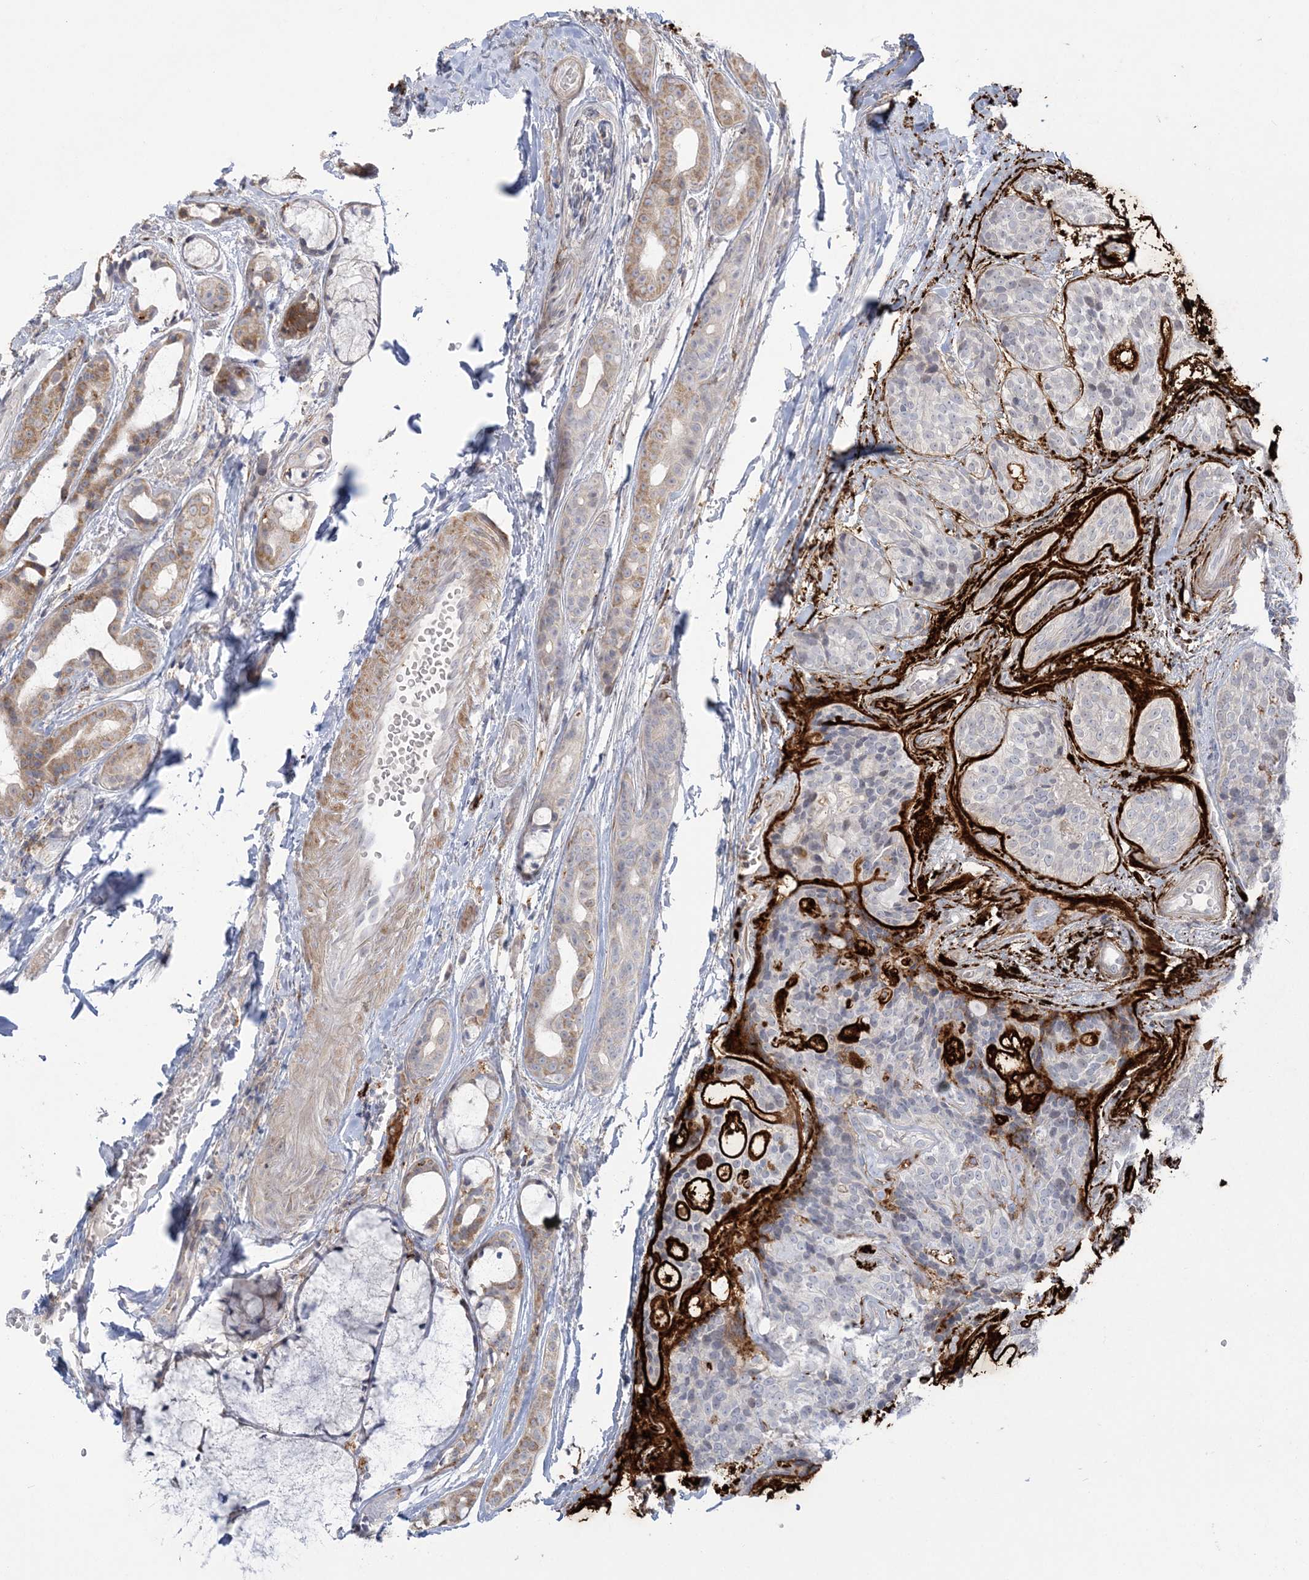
{"staining": {"intensity": "negative", "quantity": "none", "location": "none"}, "tissue": "head and neck cancer", "cell_type": "Tumor cells", "image_type": "cancer", "snomed": [{"axis": "morphology", "description": "Adenocarcinoma, NOS"}, {"axis": "topography", "description": "Head-Neck"}], "caption": "This image is of head and neck adenocarcinoma stained with immunohistochemistry (IHC) to label a protein in brown with the nuclei are counter-stained blue. There is no staining in tumor cells. (DAB immunohistochemistry (IHC), high magnification).", "gene": "HAAO", "patient": {"sex": "male", "age": 66}}